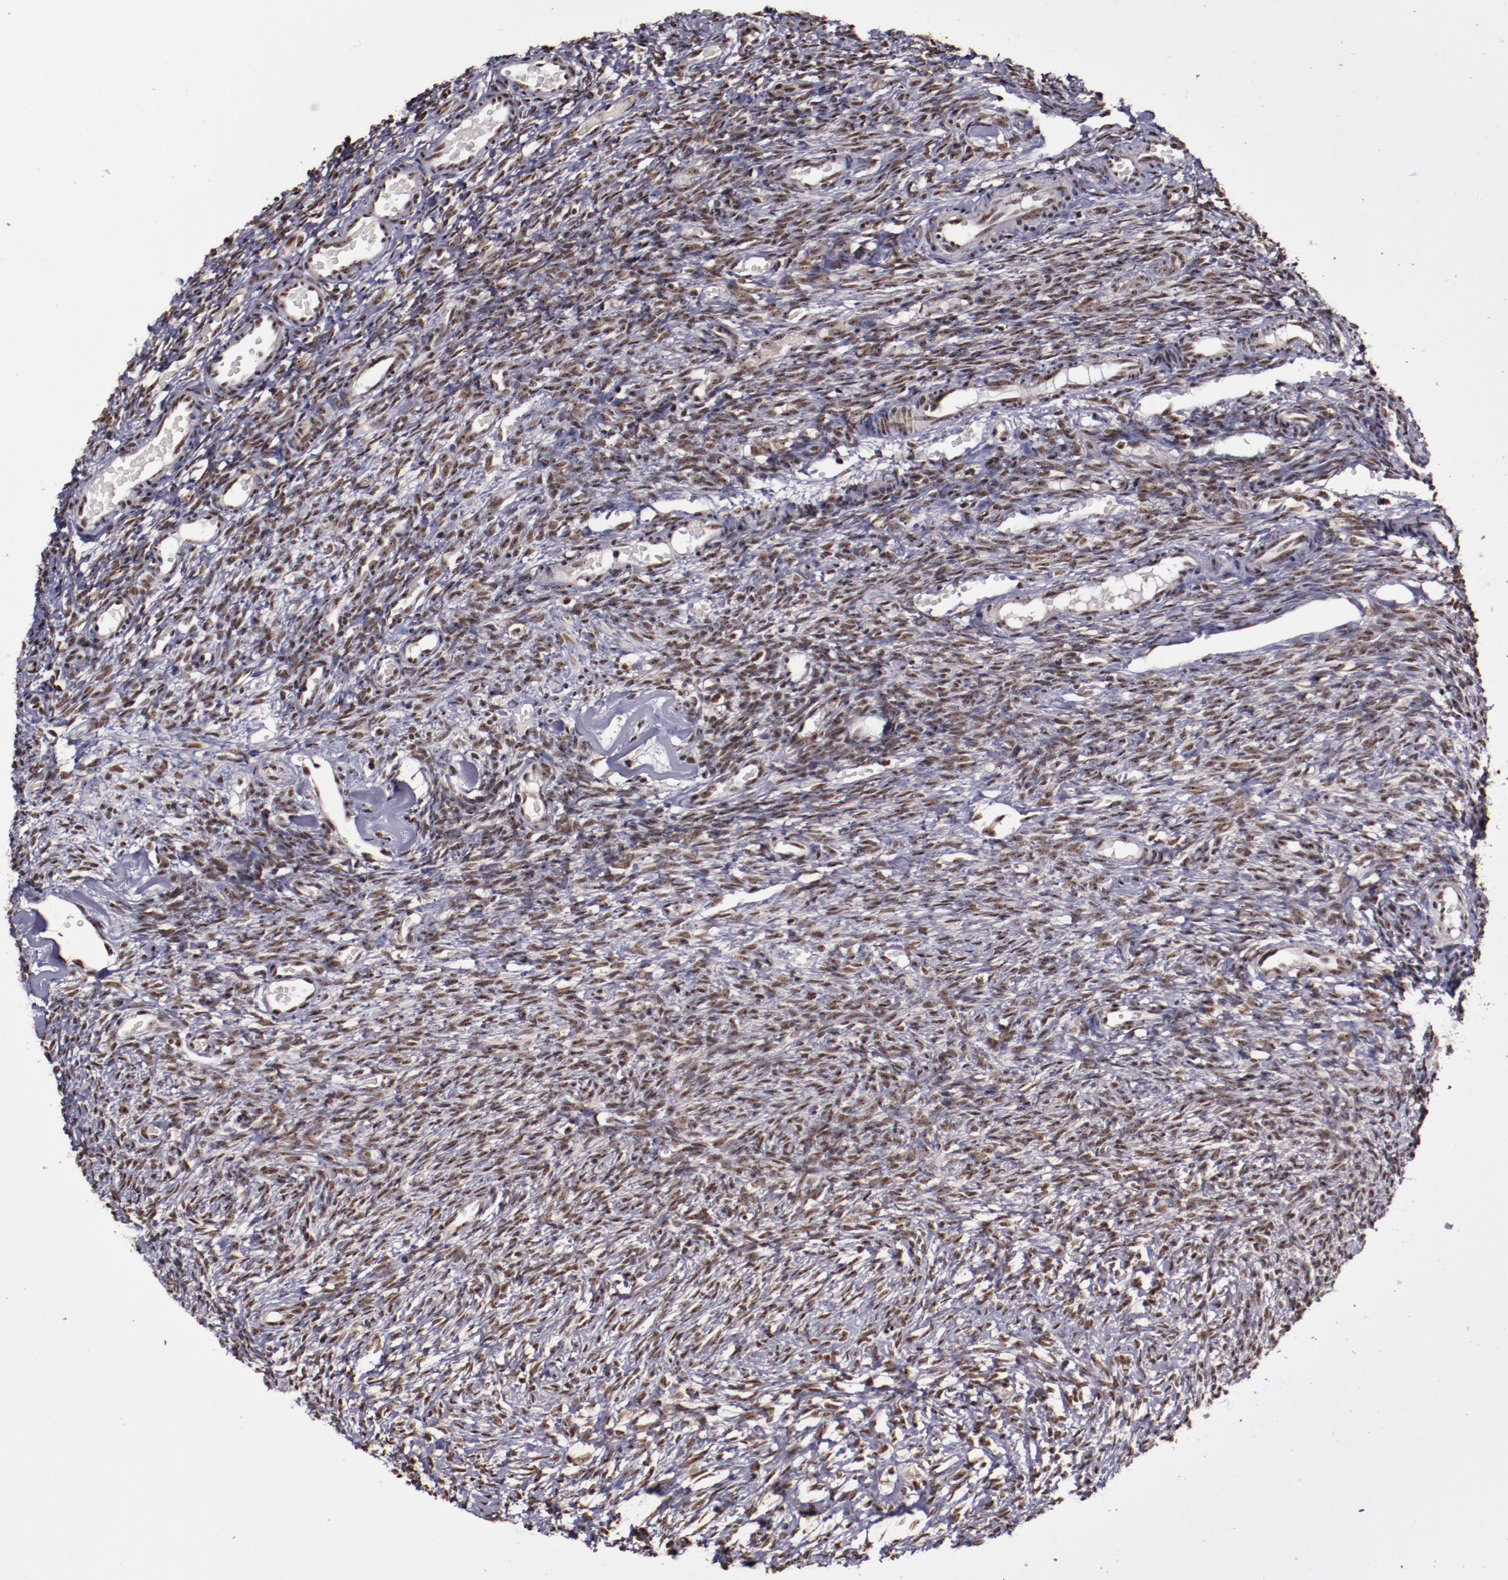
{"staining": {"intensity": "moderate", "quantity": "25%-75%", "location": "cytoplasmic/membranous,nuclear"}, "tissue": "ovary", "cell_type": "Ovarian stroma cells", "image_type": "normal", "snomed": [{"axis": "morphology", "description": "Normal tissue, NOS"}, {"axis": "topography", "description": "Ovary"}], "caption": "Brown immunohistochemical staining in normal ovary reveals moderate cytoplasmic/membranous,nuclear positivity in approximately 25%-75% of ovarian stroma cells.", "gene": "CECR2", "patient": {"sex": "female", "age": 35}}